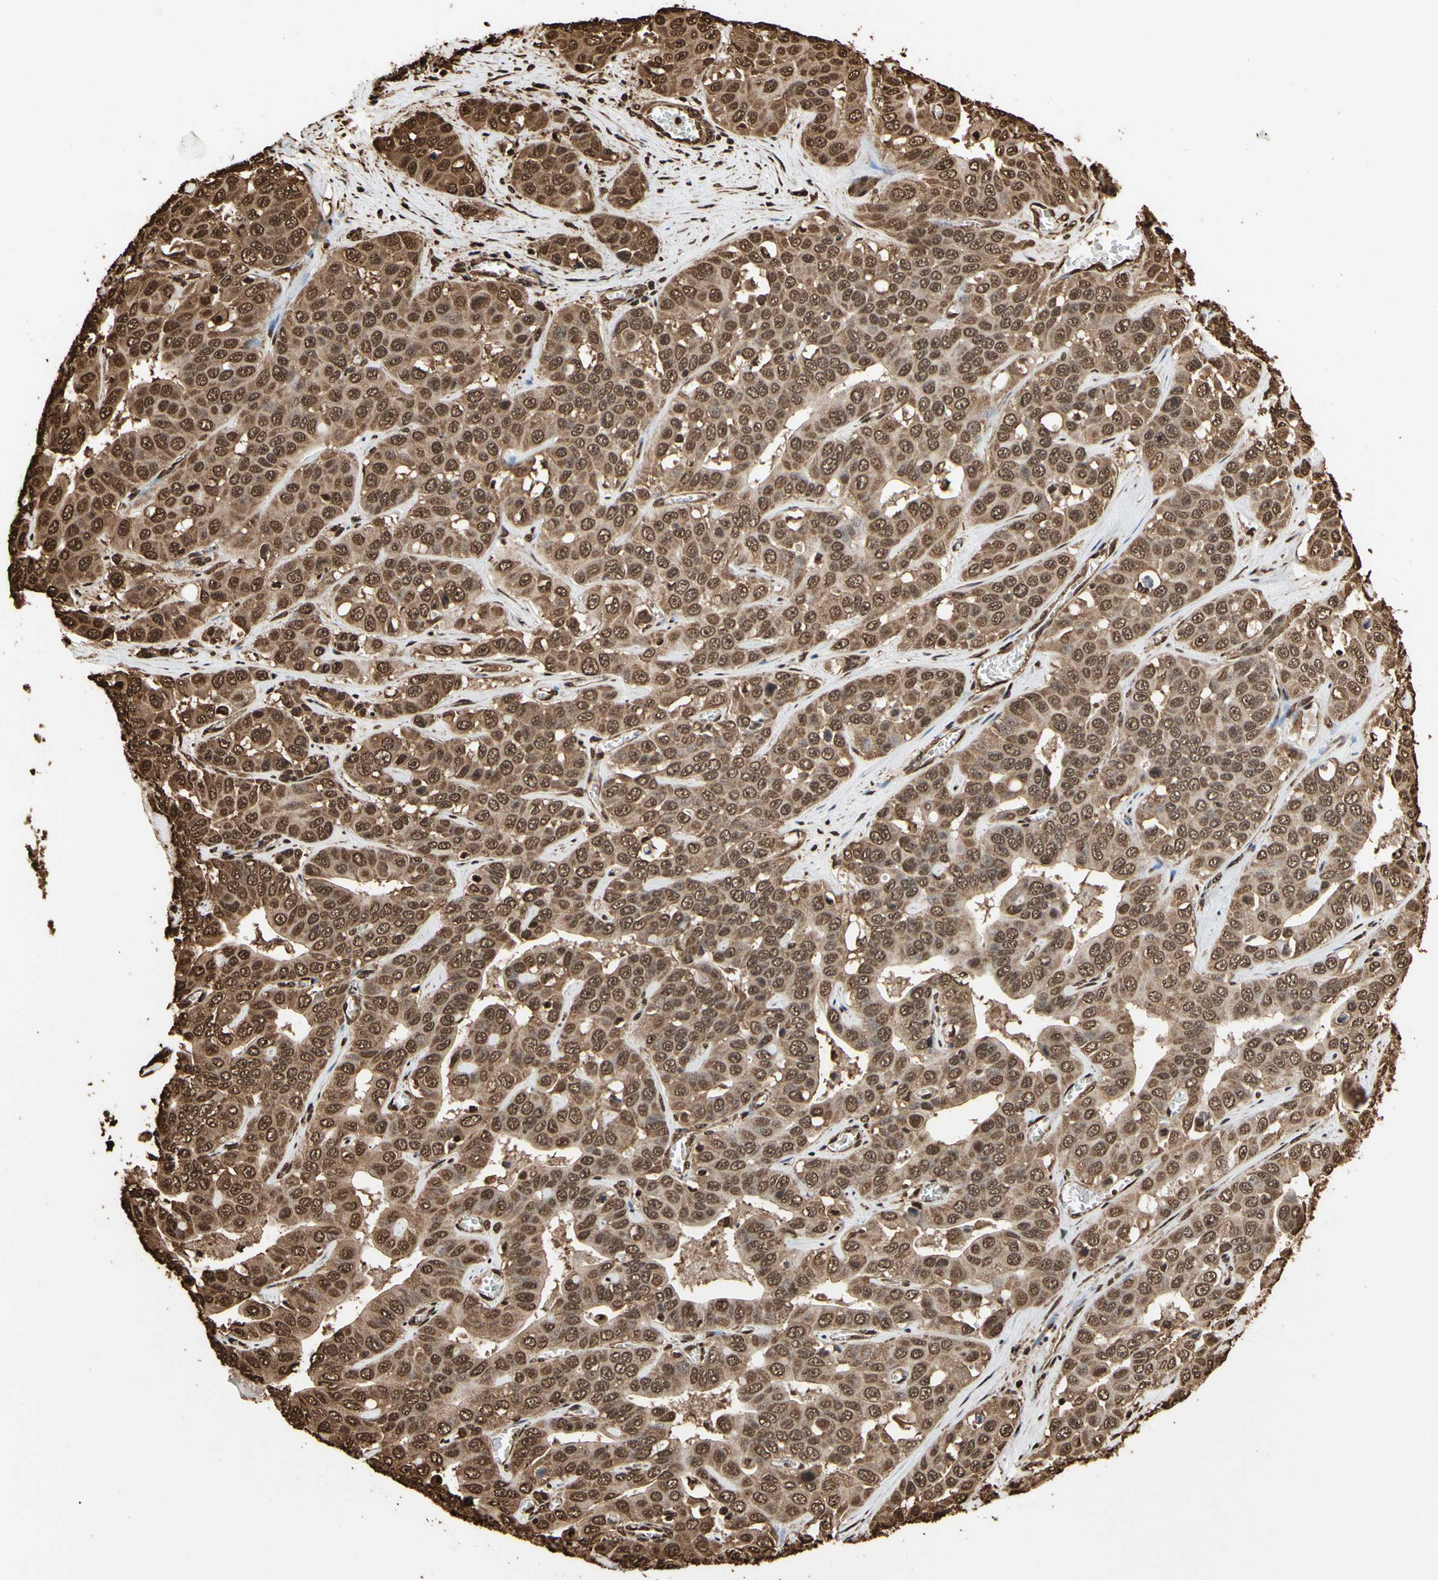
{"staining": {"intensity": "strong", "quantity": ">75%", "location": "cytoplasmic/membranous,nuclear"}, "tissue": "liver cancer", "cell_type": "Tumor cells", "image_type": "cancer", "snomed": [{"axis": "morphology", "description": "Cholangiocarcinoma"}, {"axis": "topography", "description": "Liver"}], "caption": "Protein expression analysis of human liver cancer (cholangiocarcinoma) reveals strong cytoplasmic/membranous and nuclear expression in approximately >75% of tumor cells. (brown staining indicates protein expression, while blue staining denotes nuclei).", "gene": "HNRNPK", "patient": {"sex": "female", "age": 52}}